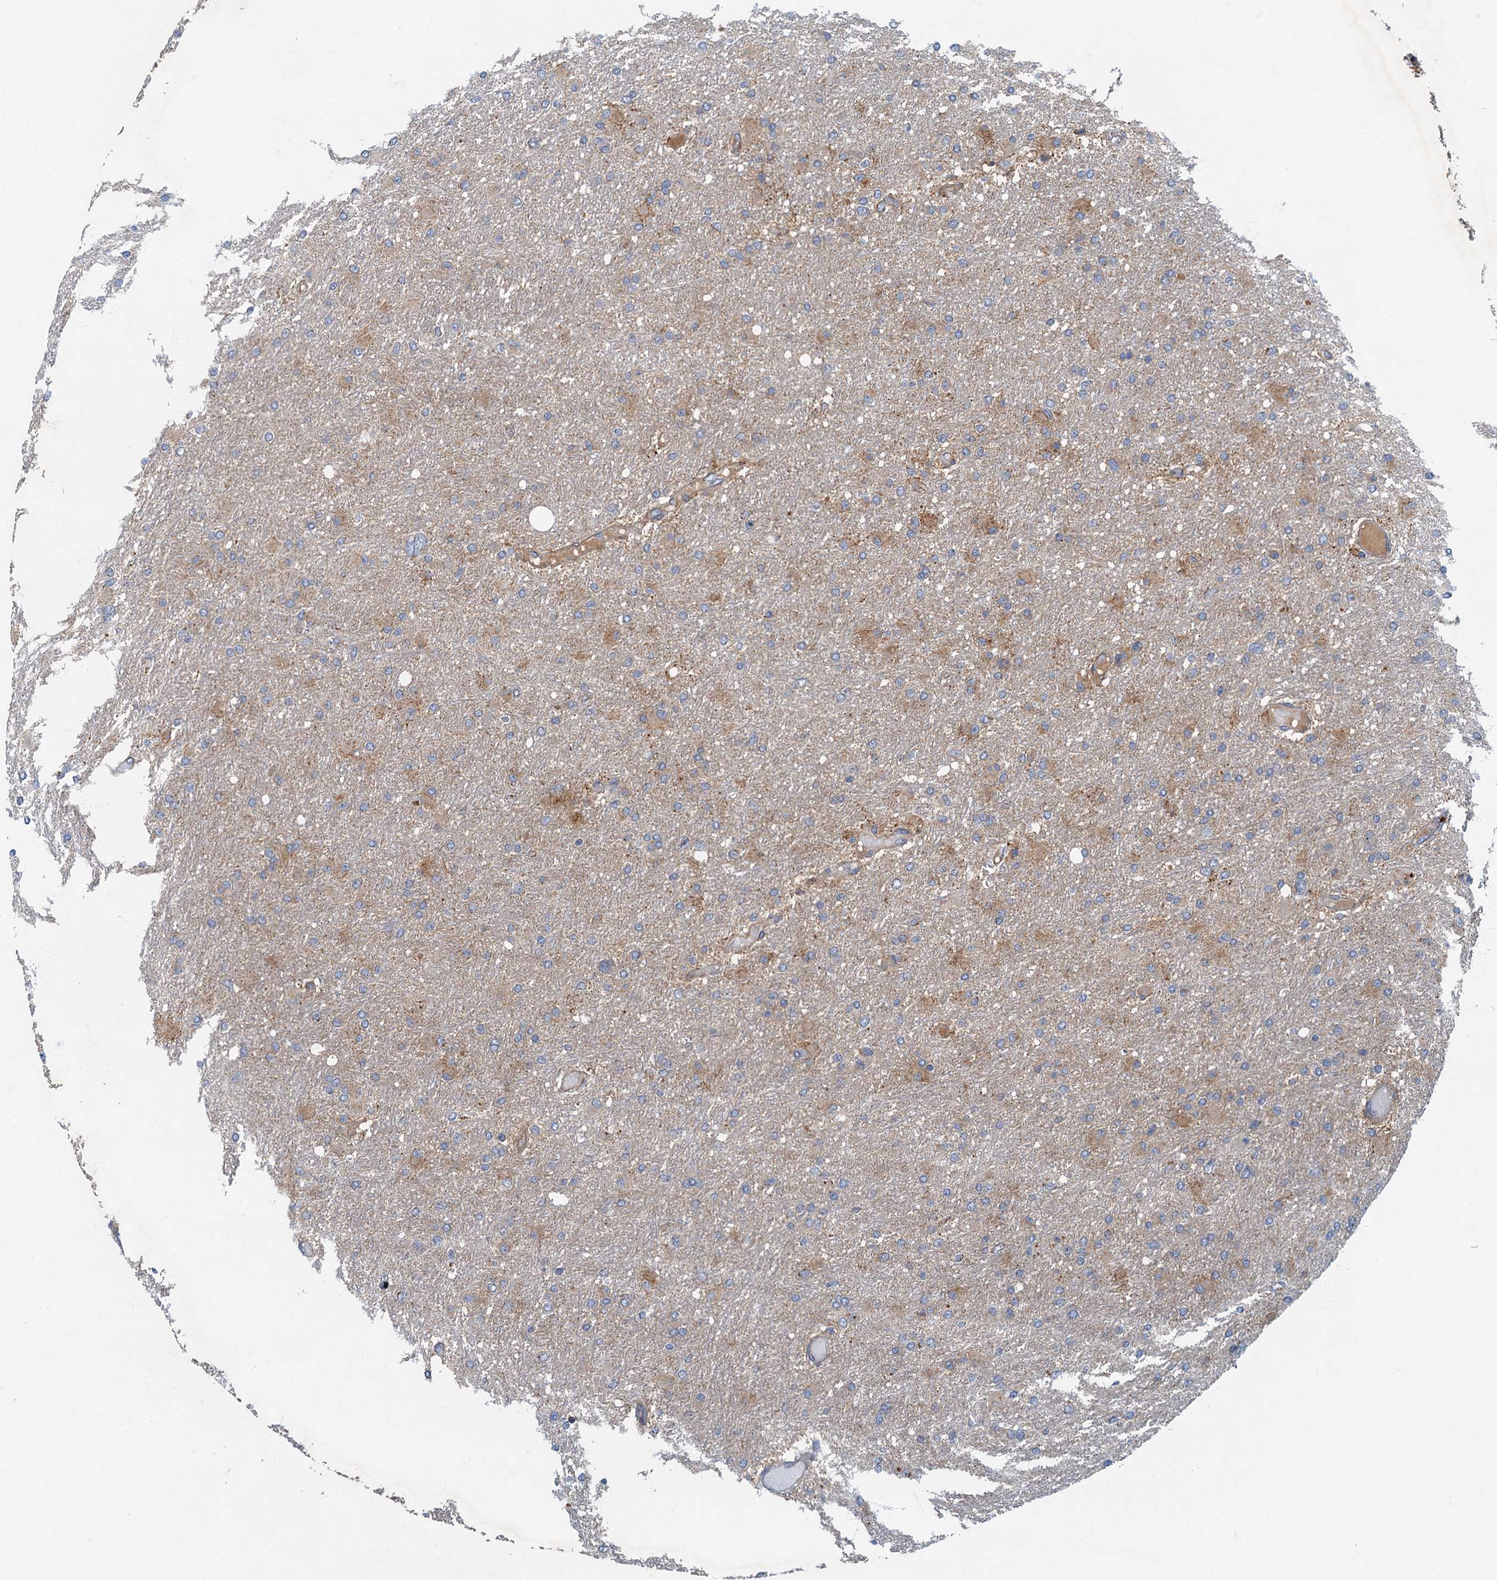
{"staining": {"intensity": "moderate", "quantity": "<25%", "location": "cytoplasmic/membranous"}, "tissue": "glioma", "cell_type": "Tumor cells", "image_type": "cancer", "snomed": [{"axis": "morphology", "description": "Glioma, malignant, High grade"}, {"axis": "topography", "description": "Cerebral cortex"}], "caption": "Protein analysis of high-grade glioma (malignant) tissue shows moderate cytoplasmic/membranous expression in about <25% of tumor cells.", "gene": "SPDYC", "patient": {"sex": "female", "age": 36}}